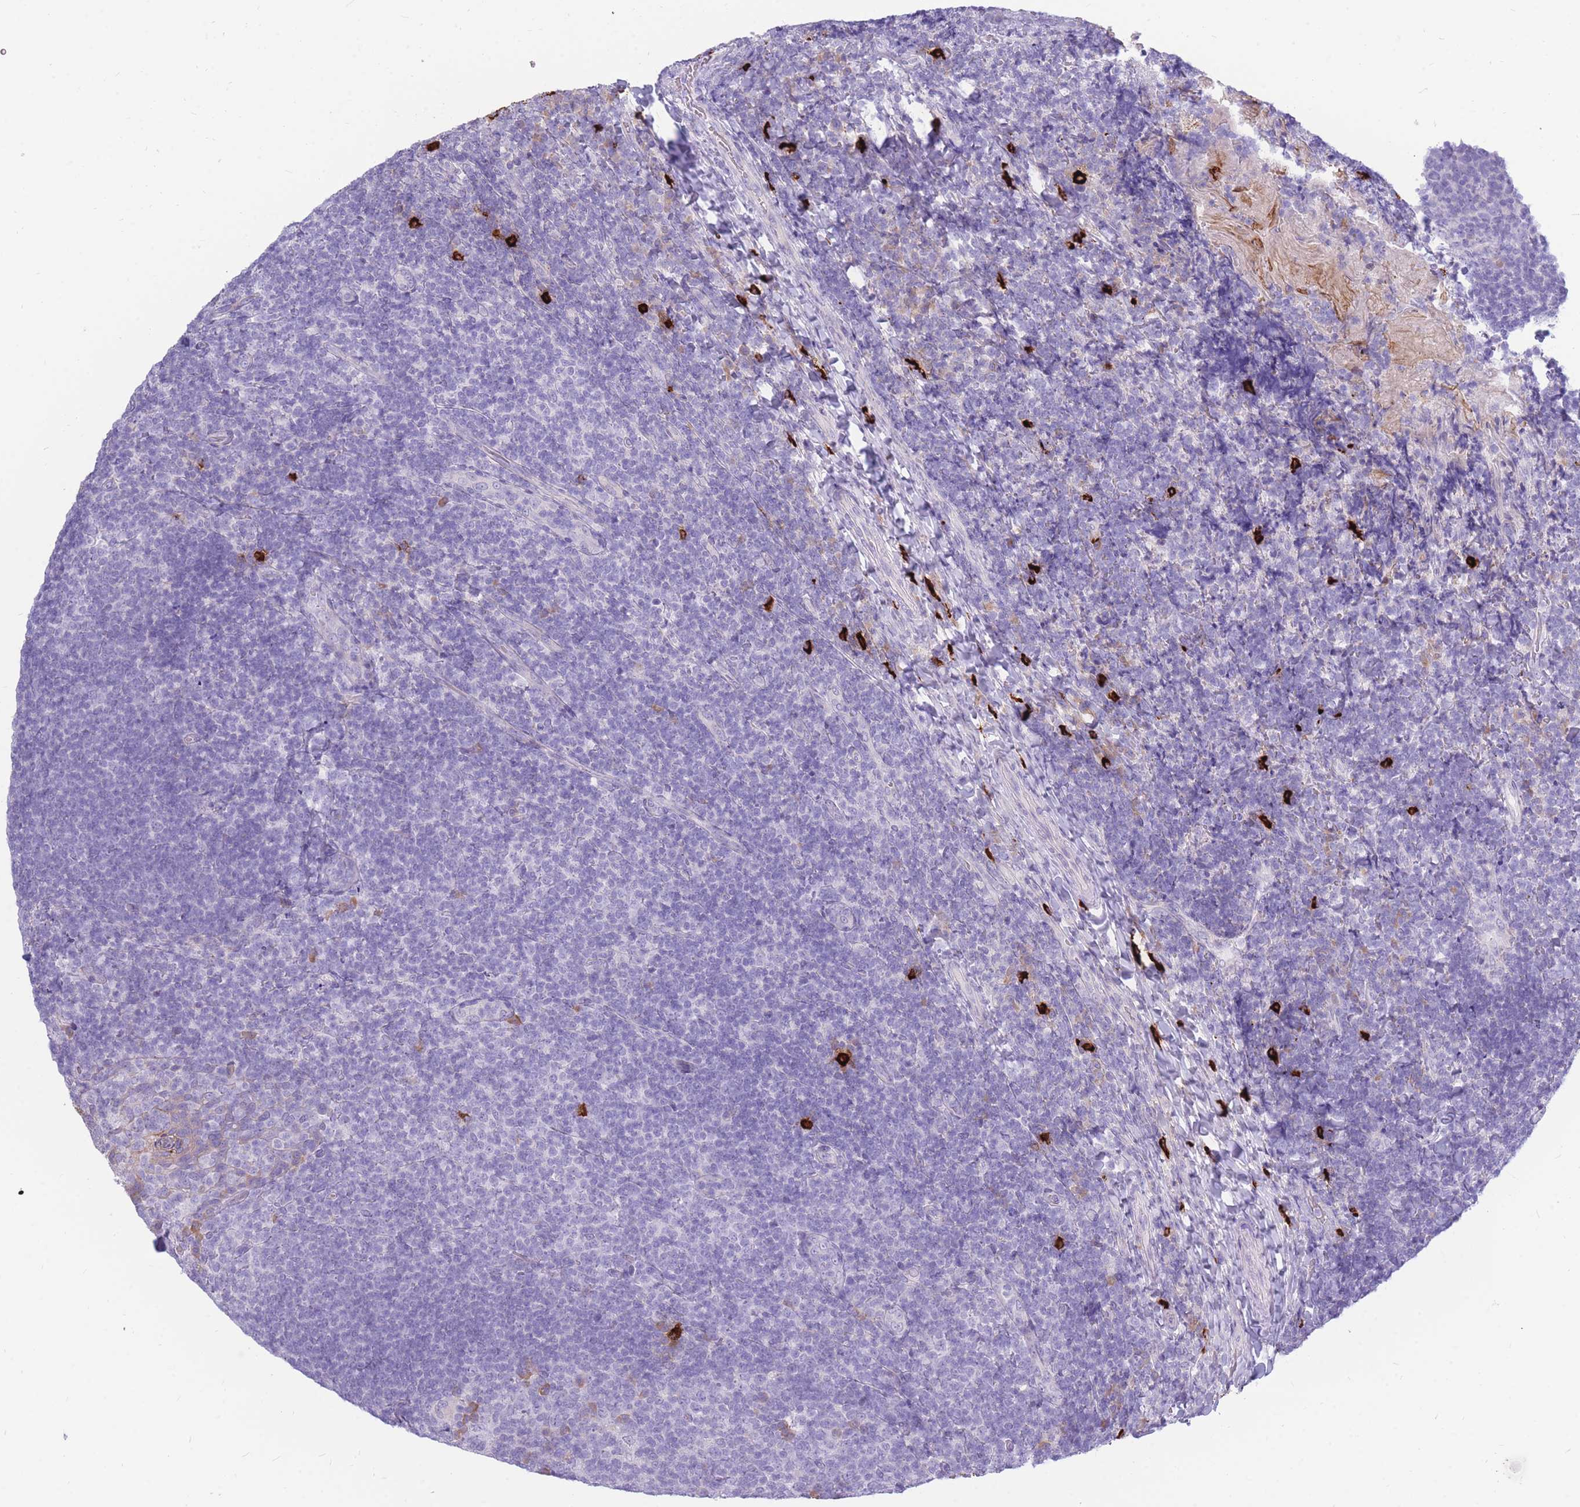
{"staining": {"intensity": "negative", "quantity": "none", "location": "none"}, "tissue": "tonsil", "cell_type": "Germinal center cells", "image_type": "normal", "snomed": [{"axis": "morphology", "description": "Normal tissue, NOS"}, {"axis": "topography", "description": "Tonsil"}], "caption": "This is an IHC photomicrograph of unremarkable human tonsil. There is no staining in germinal center cells.", "gene": "TPSAB1", "patient": {"sex": "female", "age": 10}}